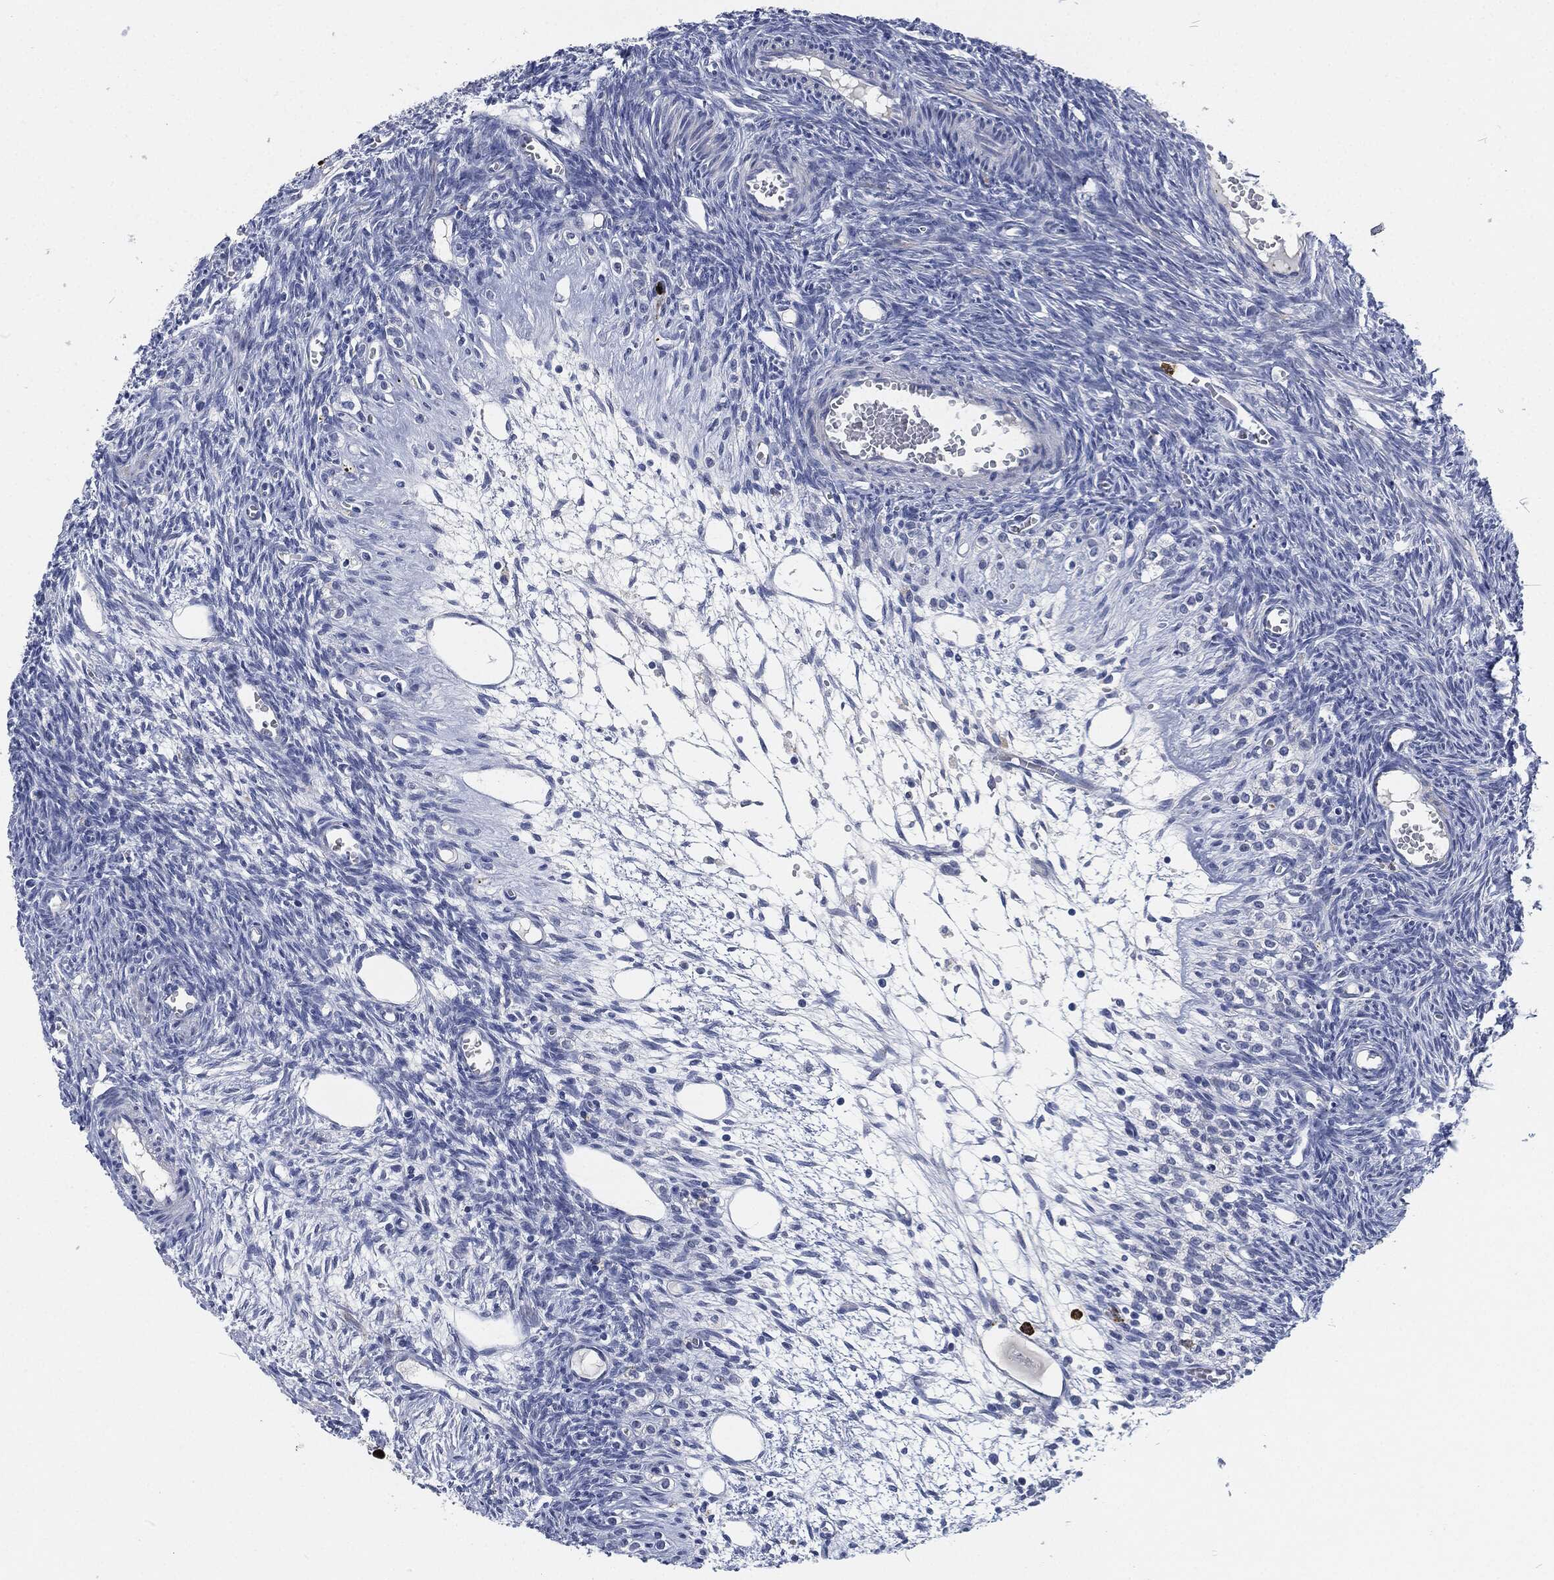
{"staining": {"intensity": "negative", "quantity": "none", "location": "none"}, "tissue": "ovary", "cell_type": "Follicle cells", "image_type": "normal", "snomed": [{"axis": "morphology", "description": "Normal tissue, NOS"}, {"axis": "topography", "description": "Ovary"}], "caption": "A high-resolution micrograph shows immunohistochemistry staining of normal ovary, which shows no significant staining in follicle cells.", "gene": "MPO", "patient": {"sex": "female", "age": 27}}